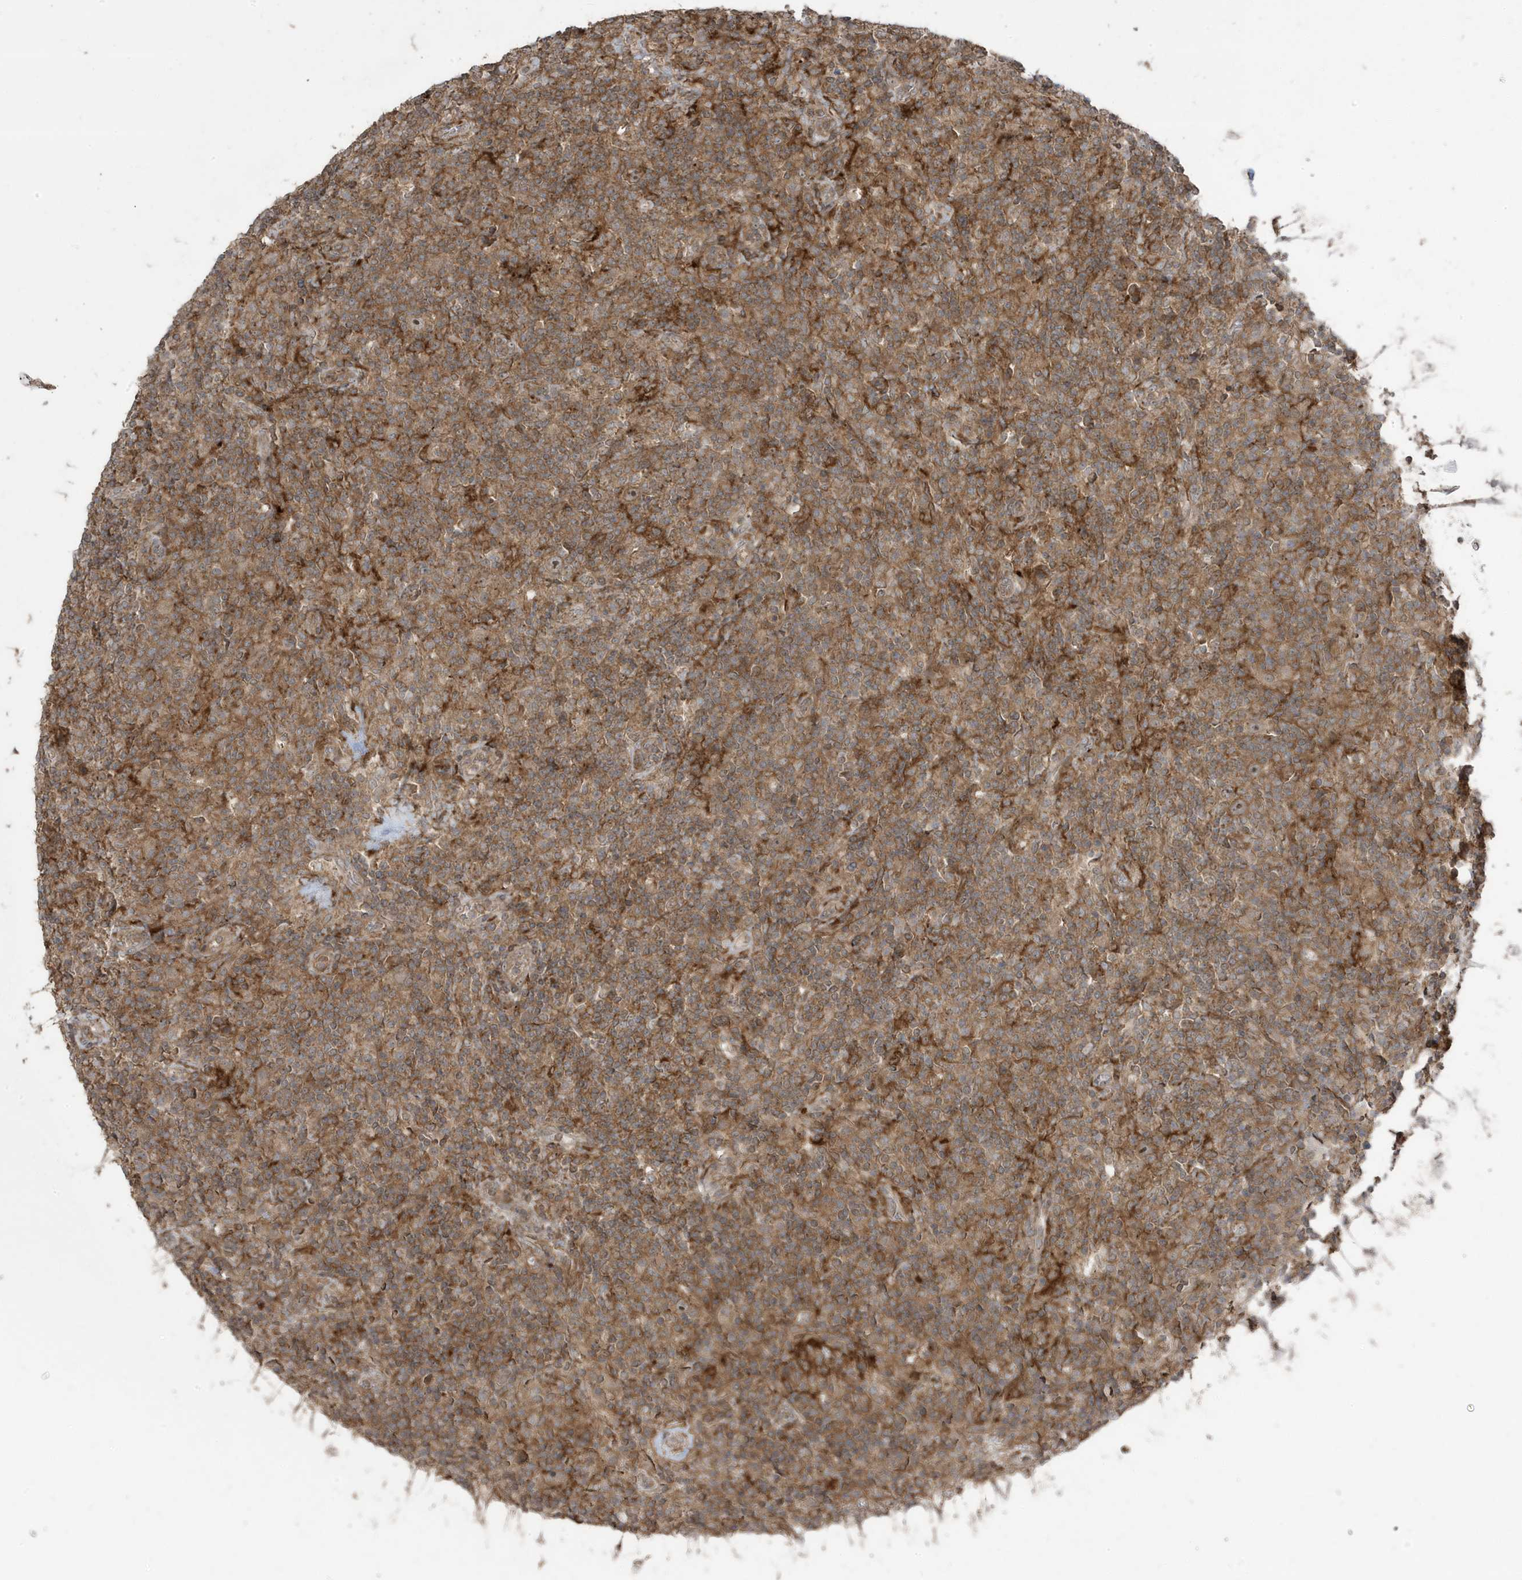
{"staining": {"intensity": "moderate", "quantity": ">75%", "location": "nuclear"}, "tissue": "lymphoma", "cell_type": "Tumor cells", "image_type": "cancer", "snomed": [{"axis": "morphology", "description": "Hodgkin's disease, NOS"}, {"axis": "topography", "description": "Lymph node"}], "caption": "A brown stain highlights moderate nuclear expression of a protein in human lymphoma tumor cells.", "gene": "CETN3", "patient": {"sex": "male", "age": 70}}